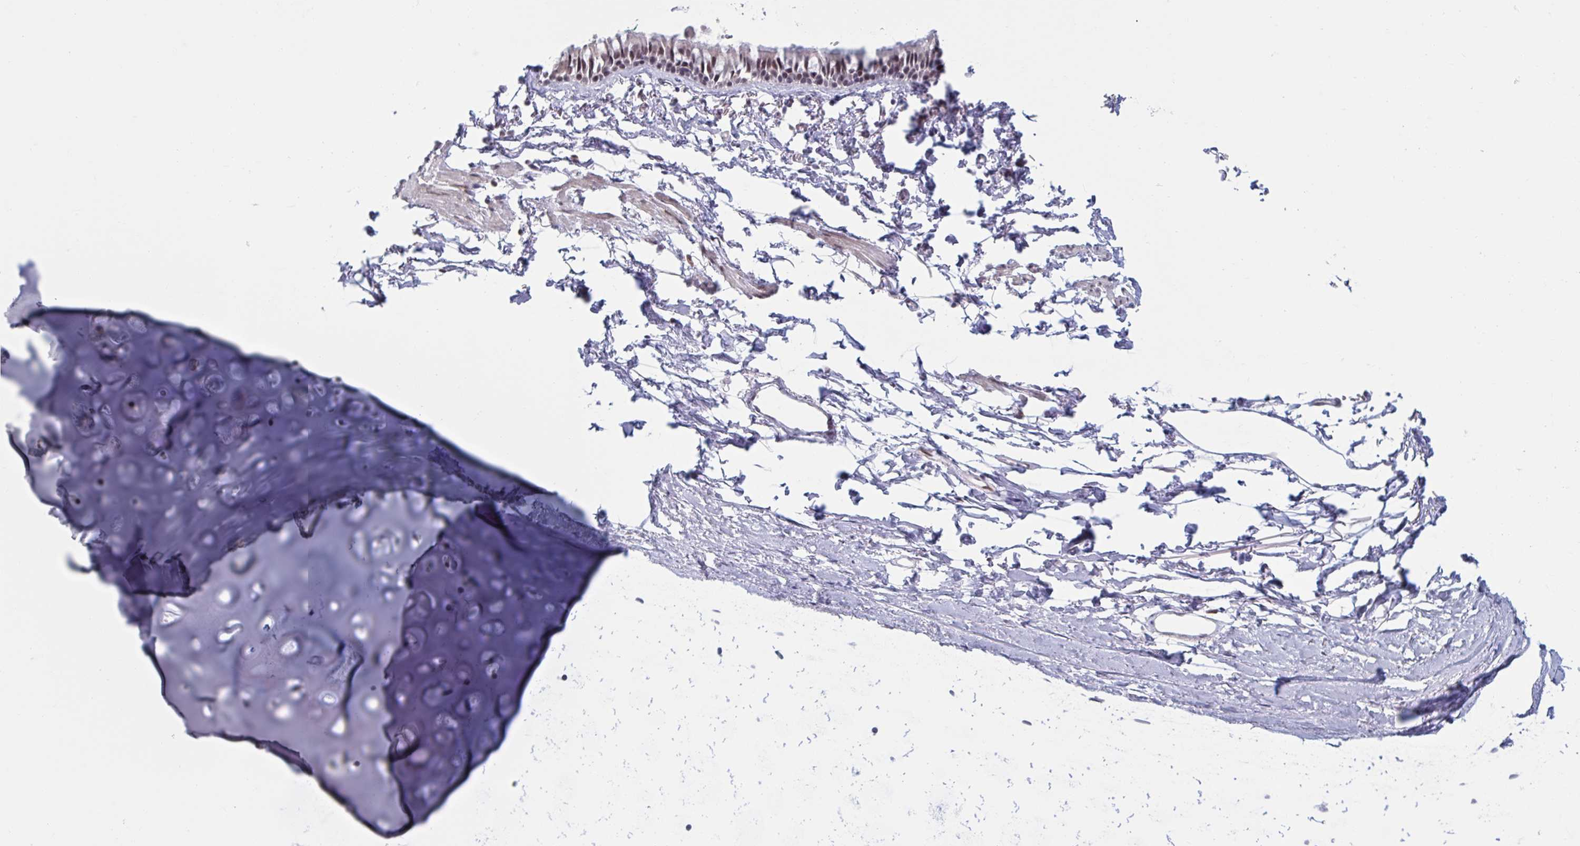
{"staining": {"intensity": "moderate", "quantity": "25%-75%", "location": "nuclear"}, "tissue": "bronchus", "cell_type": "Respiratory epithelial cells", "image_type": "normal", "snomed": [{"axis": "morphology", "description": "Normal tissue, NOS"}, {"axis": "topography", "description": "Cartilage tissue"}, {"axis": "topography", "description": "Bronchus"}, {"axis": "topography", "description": "Peripheral nerve tissue"}], "caption": "Immunohistochemical staining of normal bronchus demonstrates medium levels of moderate nuclear staining in approximately 25%-75% of respiratory epithelial cells. (Stains: DAB in brown, nuclei in blue, Microscopy: brightfield microscopy at high magnification).", "gene": "HSD17B6", "patient": {"sex": "female", "age": 59}}